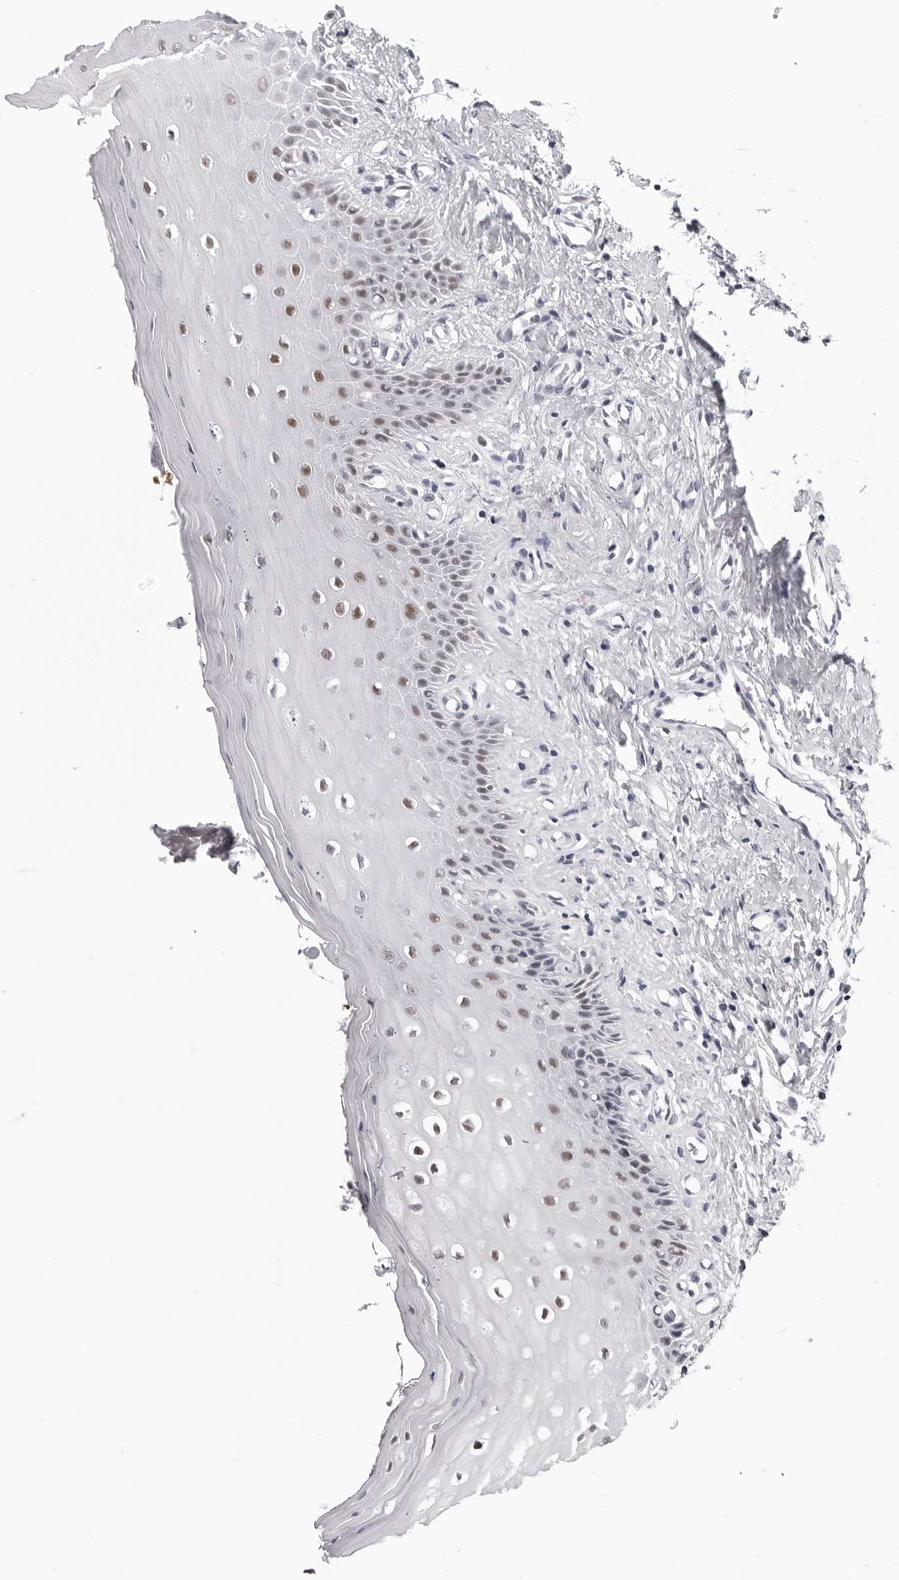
{"staining": {"intensity": "weak", "quantity": "25%-75%", "location": "nuclear"}, "tissue": "oral mucosa", "cell_type": "Squamous epithelial cells", "image_type": "normal", "snomed": [{"axis": "morphology", "description": "Normal tissue, NOS"}, {"axis": "topography", "description": "Oral tissue"}], "caption": "The immunohistochemical stain shows weak nuclear positivity in squamous epithelial cells of benign oral mucosa. The staining was performed using DAB (3,3'-diaminobenzidine), with brown indicating positive protein expression. Nuclei are stained blue with hematoxylin.", "gene": "SF3B4", "patient": {"sex": "male", "age": 66}}